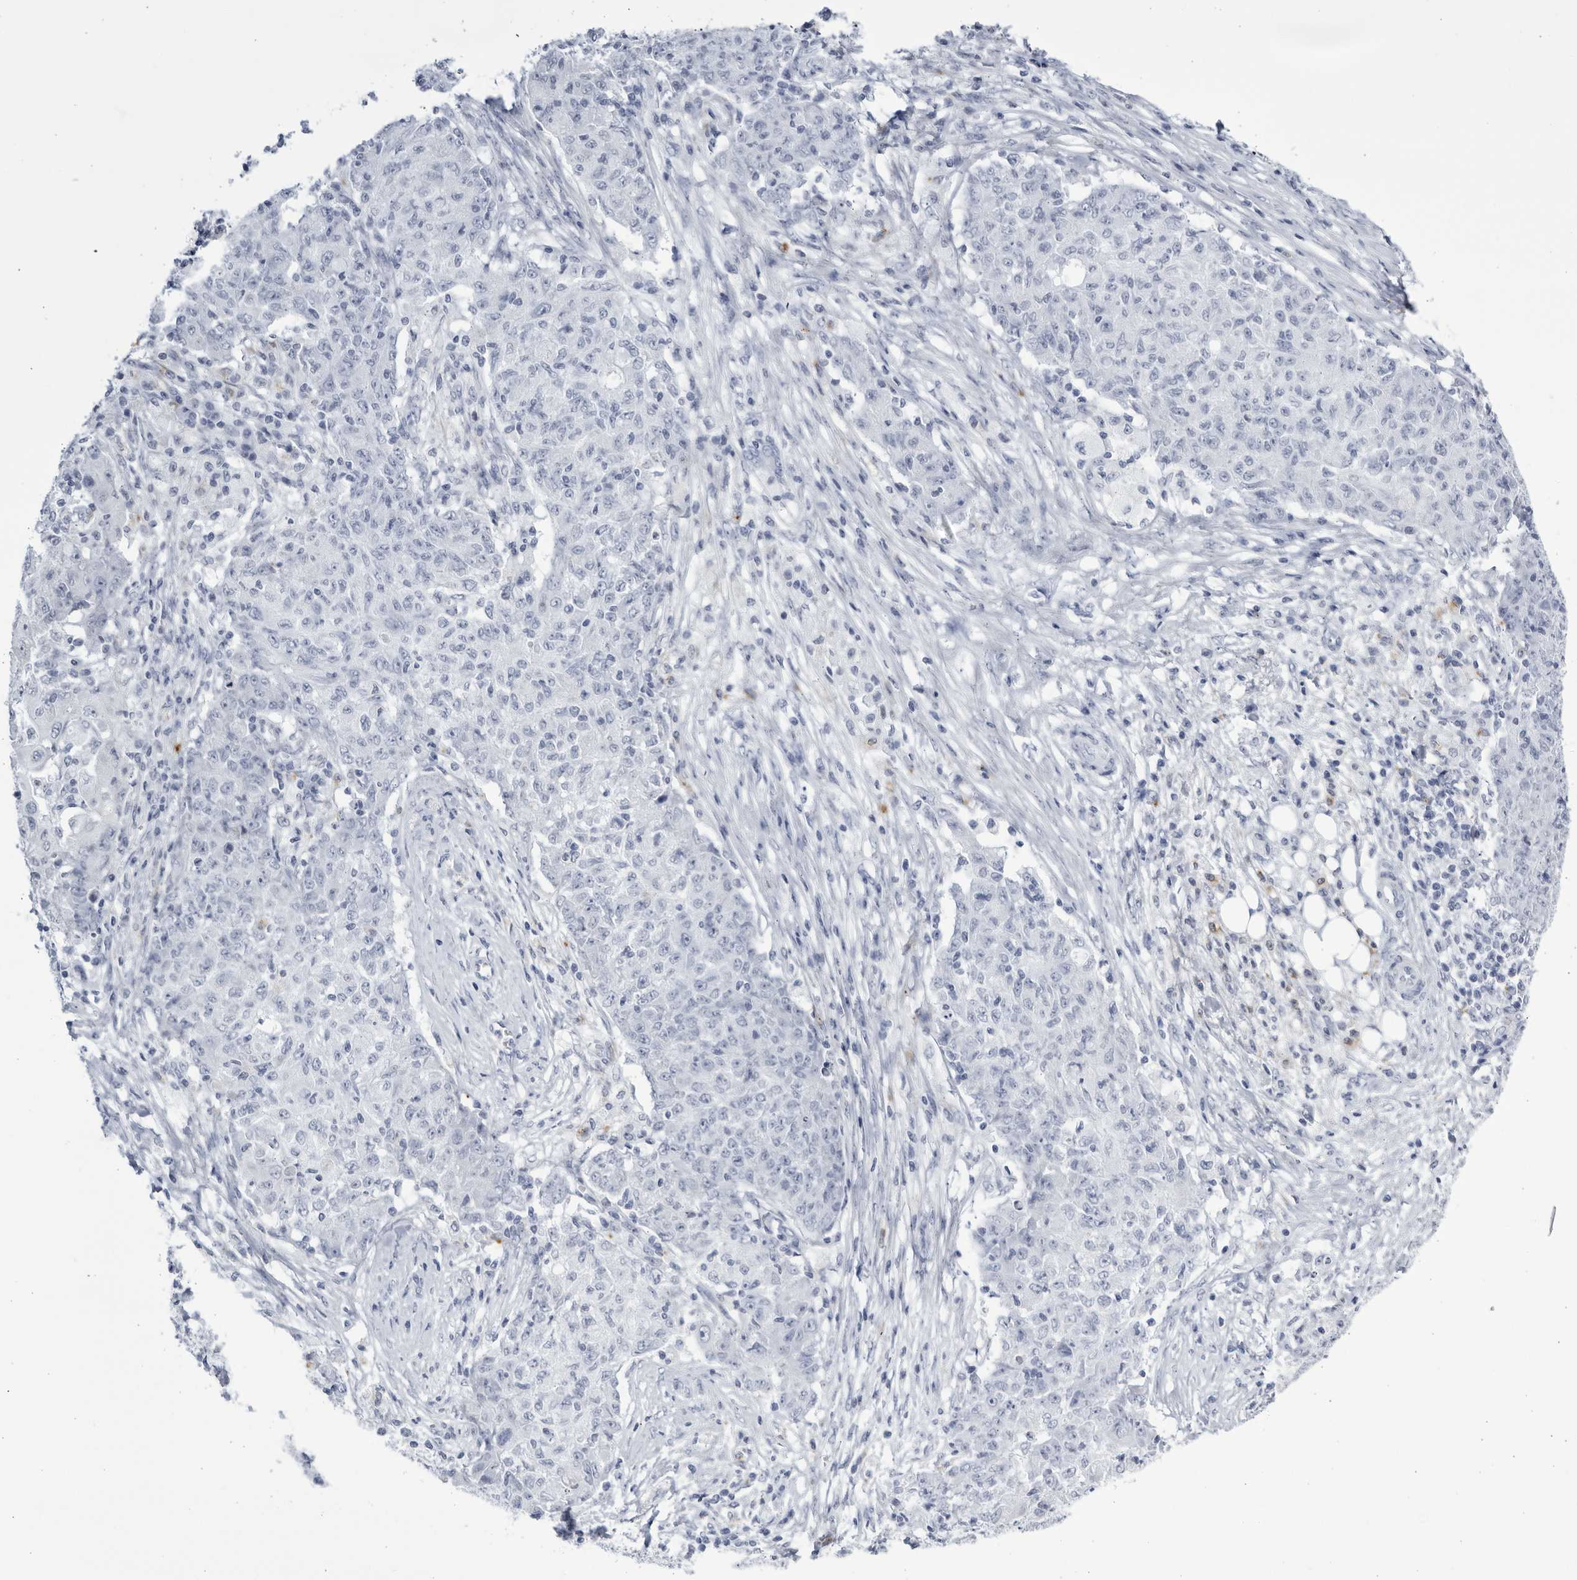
{"staining": {"intensity": "negative", "quantity": "none", "location": "none"}, "tissue": "ovarian cancer", "cell_type": "Tumor cells", "image_type": "cancer", "snomed": [{"axis": "morphology", "description": "Carcinoma, endometroid"}, {"axis": "topography", "description": "Ovary"}], "caption": "Immunohistochemical staining of endometroid carcinoma (ovarian) displays no significant expression in tumor cells. (IHC, brightfield microscopy, high magnification).", "gene": "CCDC181", "patient": {"sex": "female", "age": 42}}